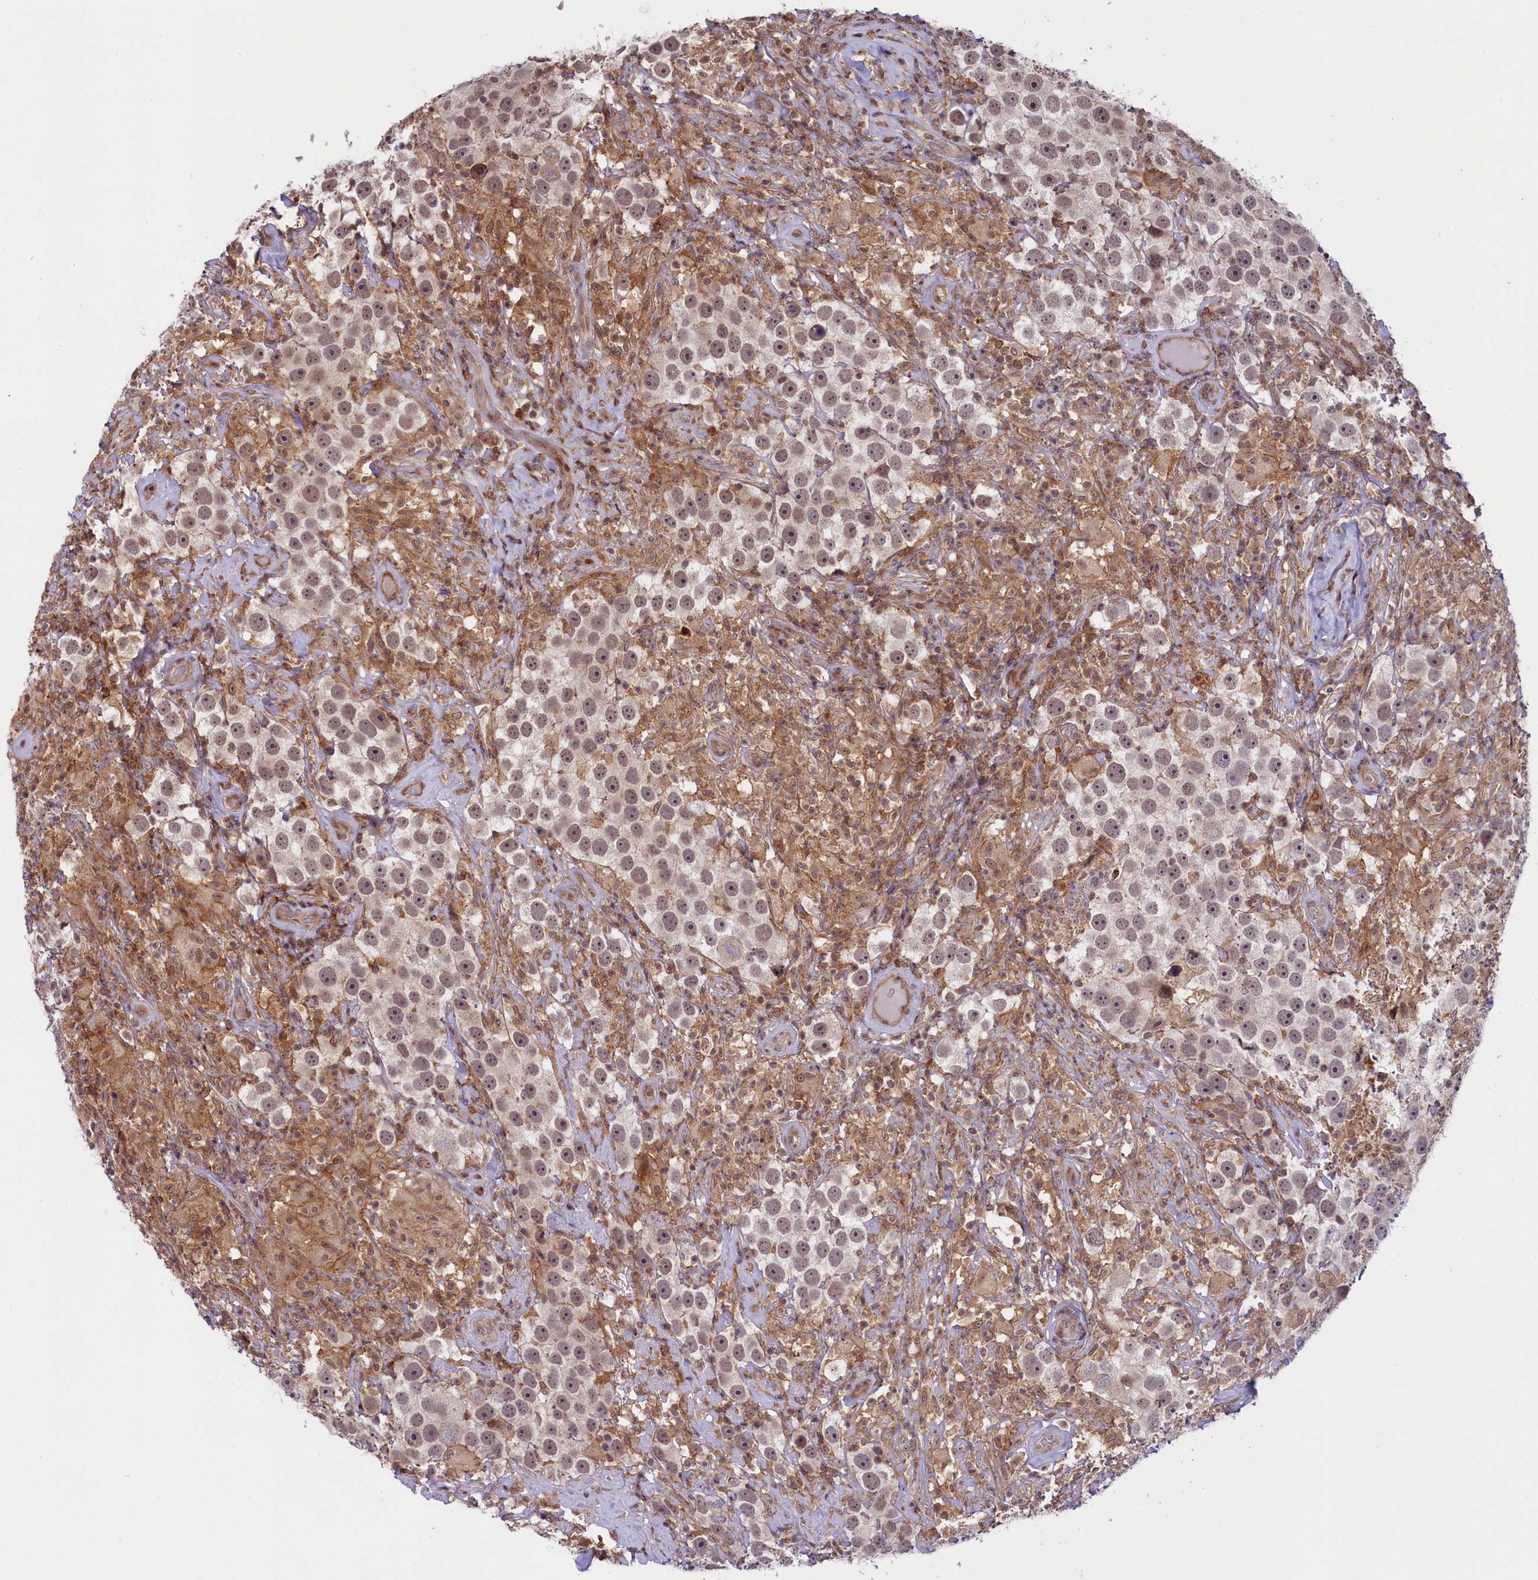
{"staining": {"intensity": "moderate", "quantity": ">75%", "location": "nuclear"}, "tissue": "testis cancer", "cell_type": "Tumor cells", "image_type": "cancer", "snomed": [{"axis": "morphology", "description": "Seminoma, NOS"}, {"axis": "topography", "description": "Testis"}], "caption": "This is an image of immunohistochemistry (IHC) staining of testis cancer (seminoma), which shows moderate staining in the nuclear of tumor cells.", "gene": "FCHO1", "patient": {"sex": "male", "age": 49}}